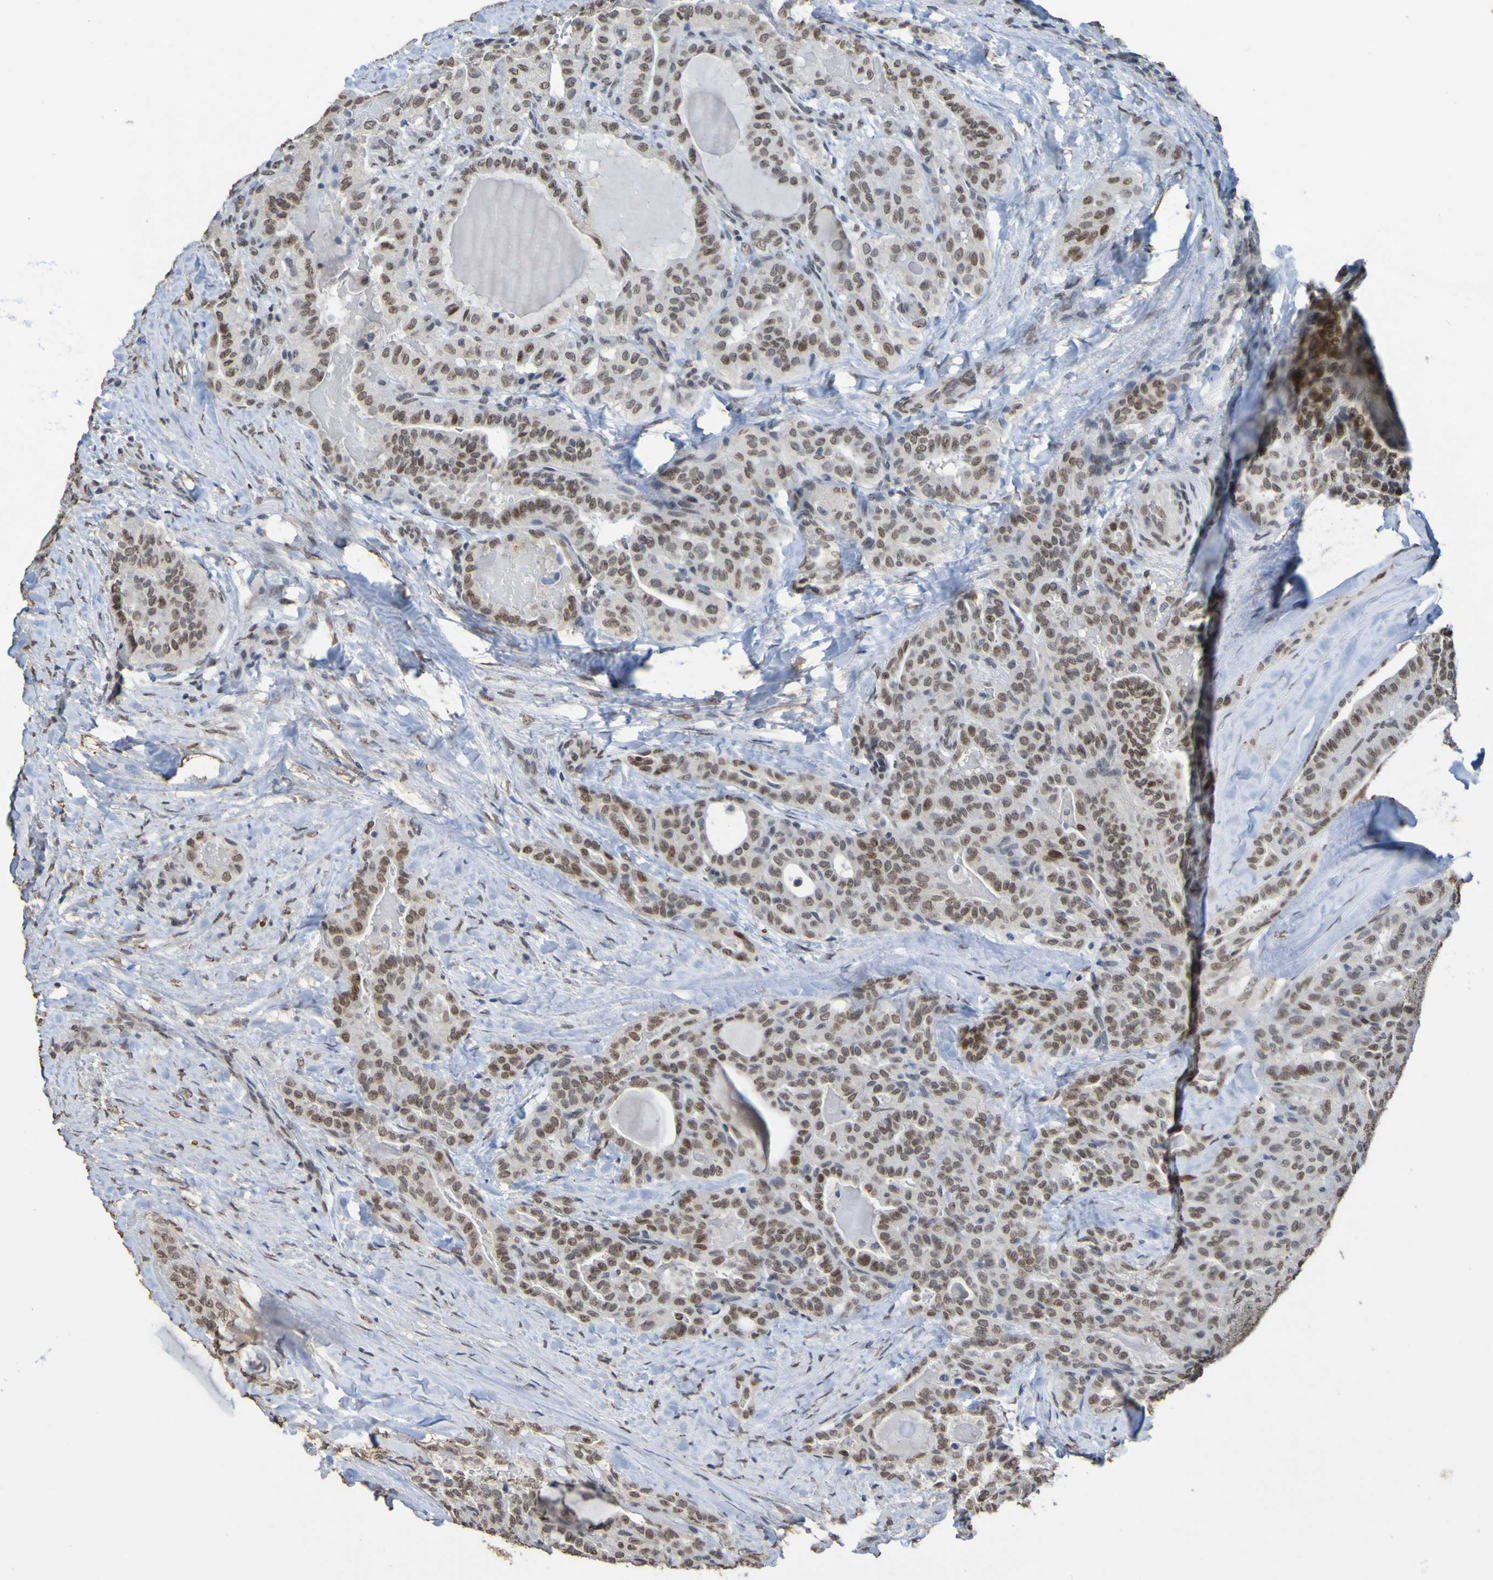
{"staining": {"intensity": "moderate", "quantity": ">75%", "location": "nuclear"}, "tissue": "thyroid cancer", "cell_type": "Tumor cells", "image_type": "cancer", "snomed": [{"axis": "morphology", "description": "Papillary adenocarcinoma, NOS"}, {"axis": "topography", "description": "Thyroid gland"}], "caption": "The histopathology image demonstrates immunohistochemical staining of thyroid cancer (papillary adenocarcinoma). There is moderate nuclear staining is identified in approximately >75% of tumor cells.", "gene": "ALKBH2", "patient": {"sex": "male", "age": 77}}